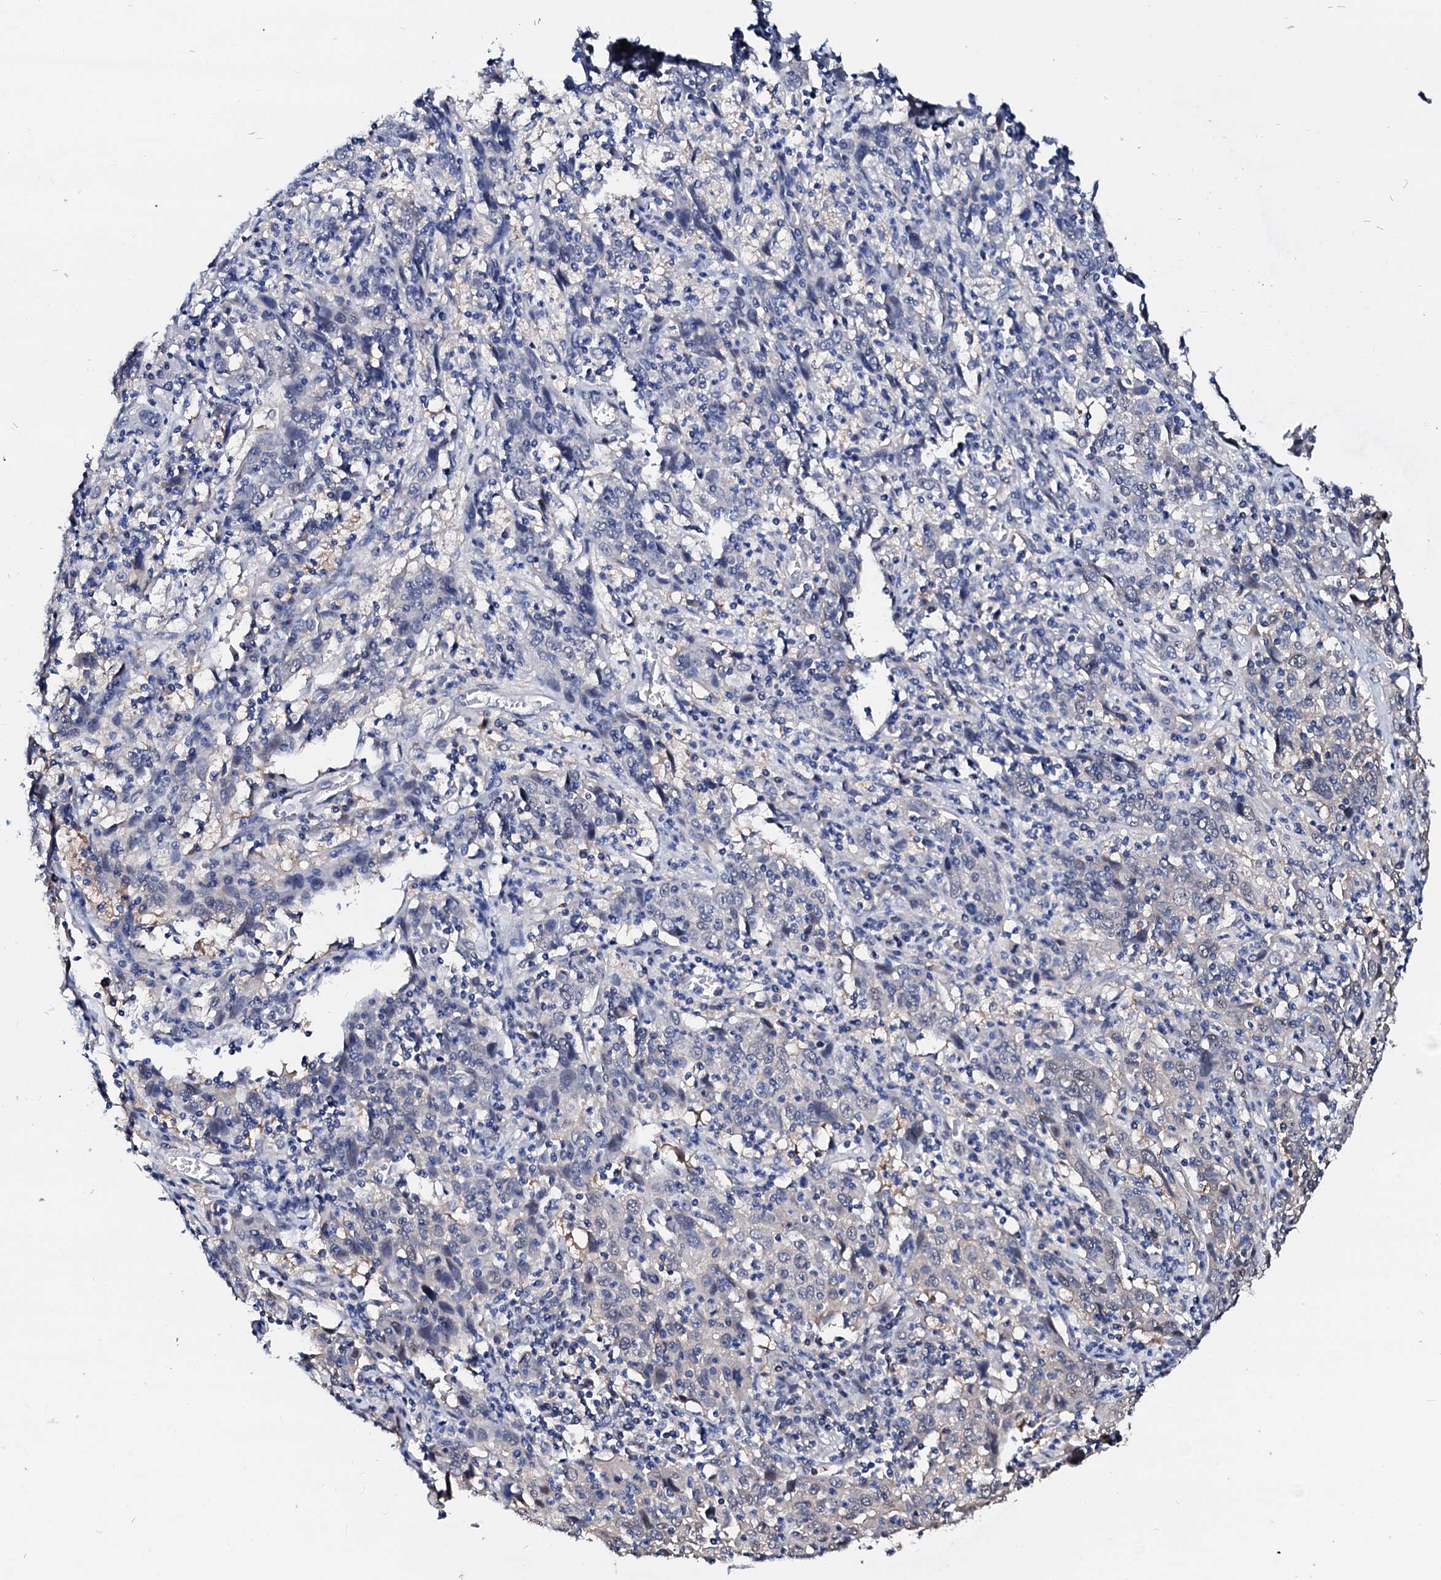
{"staining": {"intensity": "negative", "quantity": "none", "location": "none"}, "tissue": "cervical cancer", "cell_type": "Tumor cells", "image_type": "cancer", "snomed": [{"axis": "morphology", "description": "Squamous cell carcinoma, NOS"}, {"axis": "topography", "description": "Cervix"}], "caption": "IHC photomicrograph of neoplastic tissue: human cervical cancer stained with DAB displays no significant protein expression in tumor cells.", "gene": "CSN2", "patient": {"sex": "female", "age": 46}}